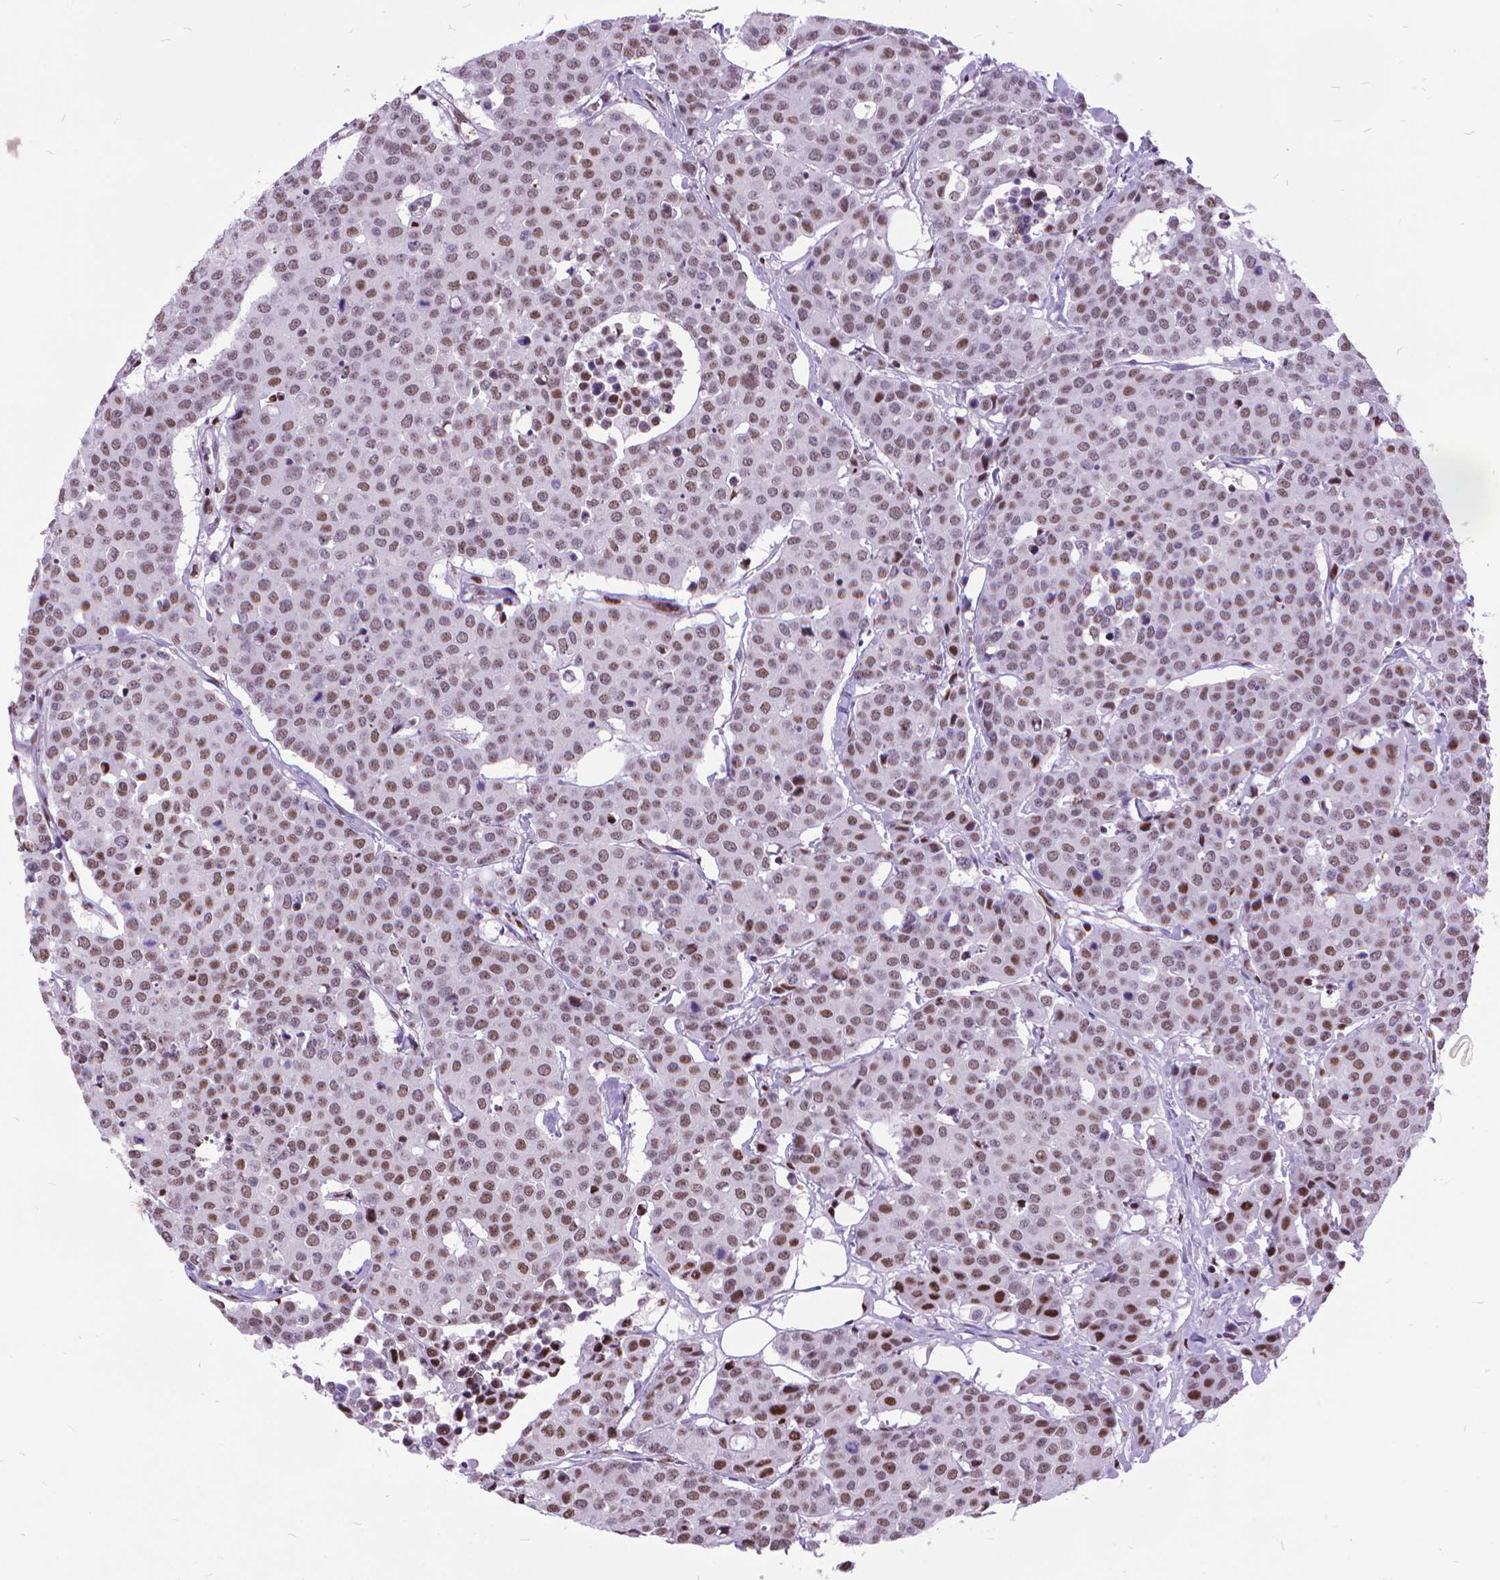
{"staining": {"intensity": "strong", "quantity": "25%-75%", "location": "nuclear"}, "tissue": "carcinoid", "cell_type": "Tumor cells", "image_type": "cancer", "snomed": [{"axis": "morphology", "description": "Carcinoid, malignant, NOS"}, {"axis": "topography", "description": "Colon"}], "caption": "Malignant carcinoid stained with DAB (3,3'-diaminobenzidine) IHC demonstrates high levels of strong nuclear expression in about 25%-75% of tumor cells. The staining was performed using DAB to visualize the protein expression in brown, while the nuclei were stained in blue with hematoxylin (Magnification: 20x).", "gene": "POLE4", "patient": {"sex": "male", "age": 81}}